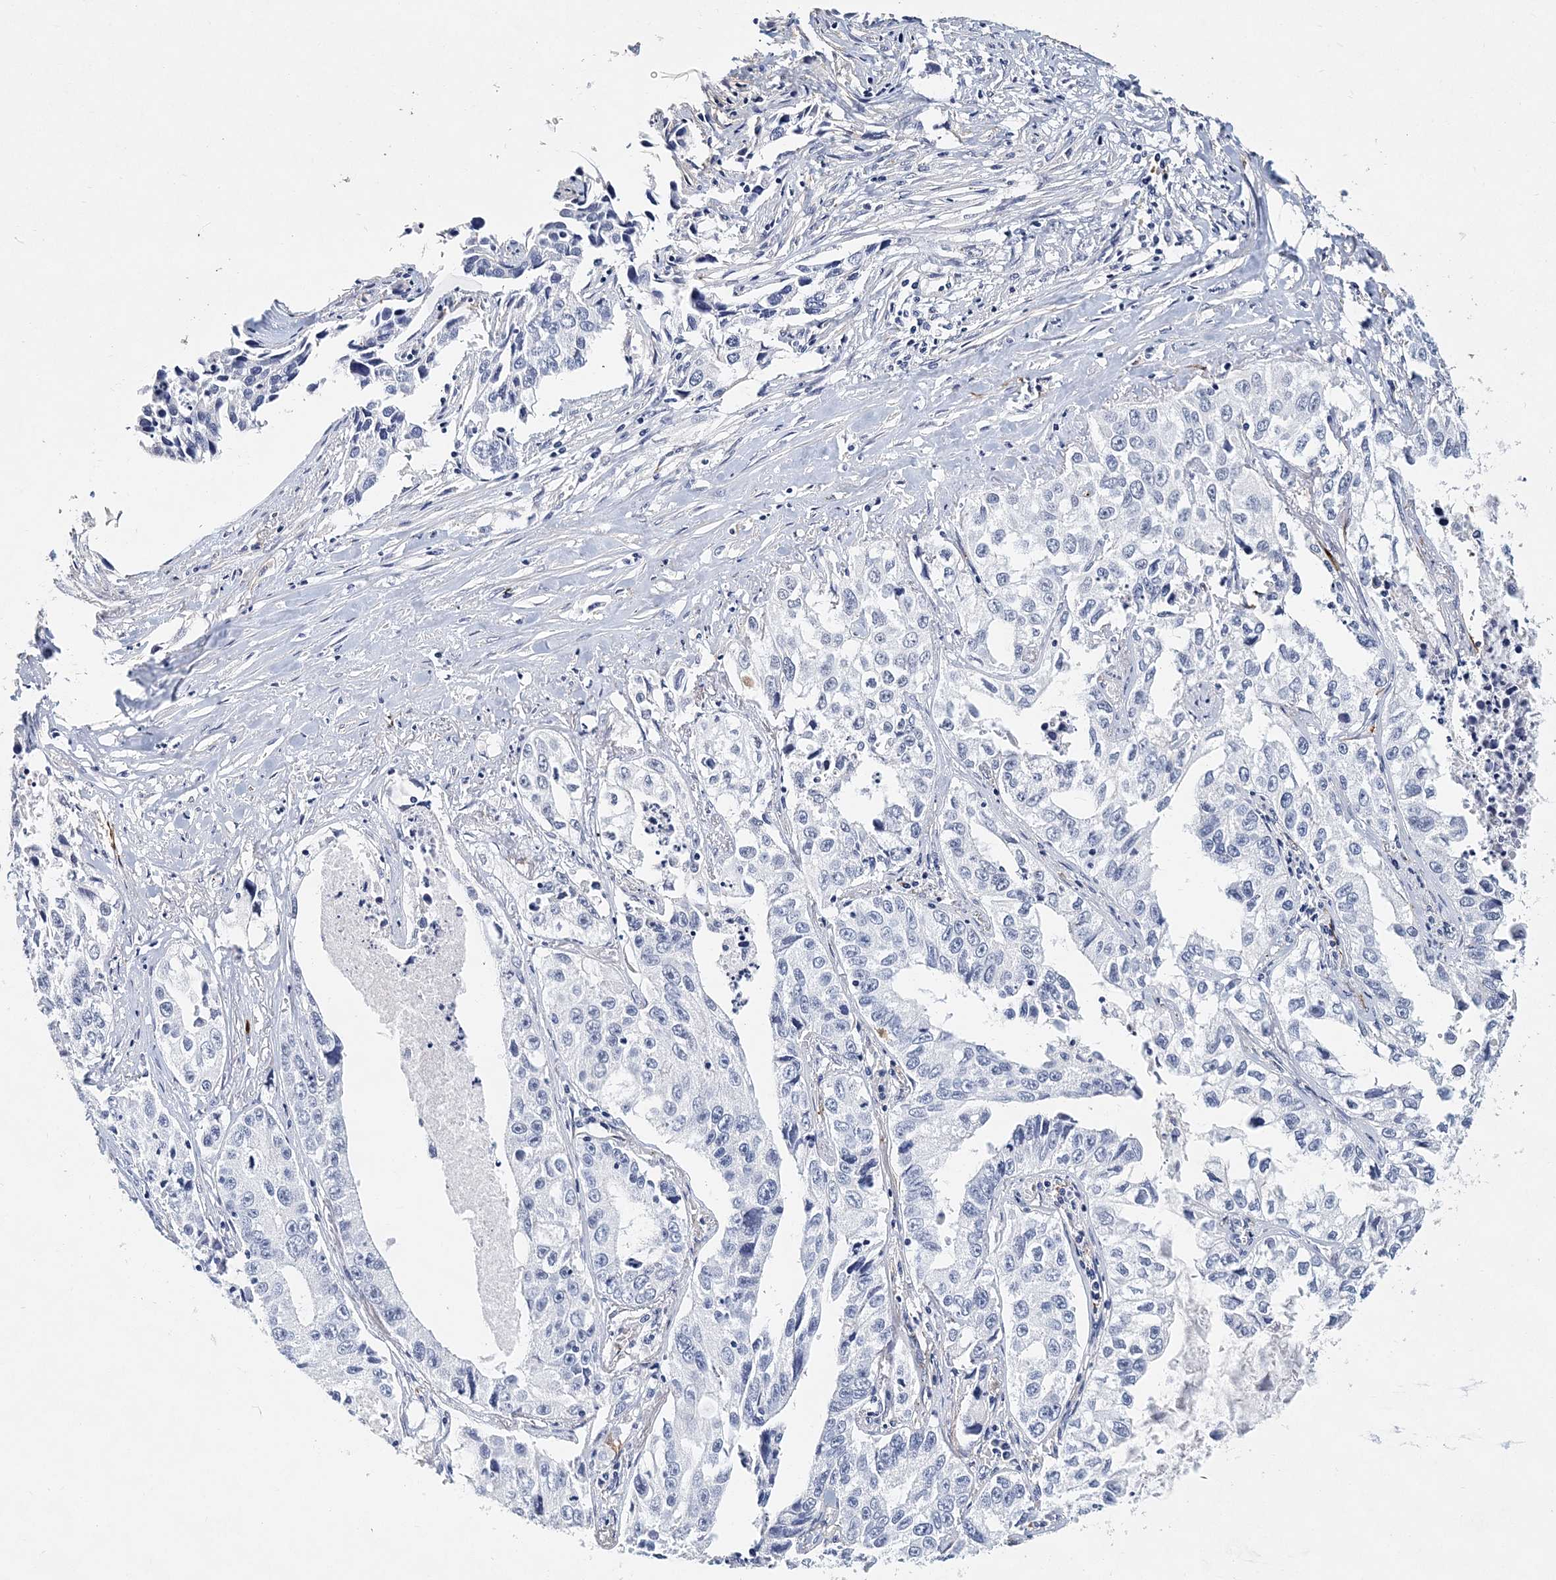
{"staining": {"intensity": "negative", "quantity": "none", "location": "none"}, "tissue": "lung cancer", "cell_type": "Tumor cells", "image_type": "cancer", "snomed": [{"axis": "morphology", "description": "Adenocarcinoma, NOS"}, {"axis": "topography", "description": "Lung"}], "caption": "Immunohistochemistry (IHC) of lung cancer exhibits no positivity in tumor cells.", "gene": "ITGA2B", "patient": {"sex": "female", "age": 51}}